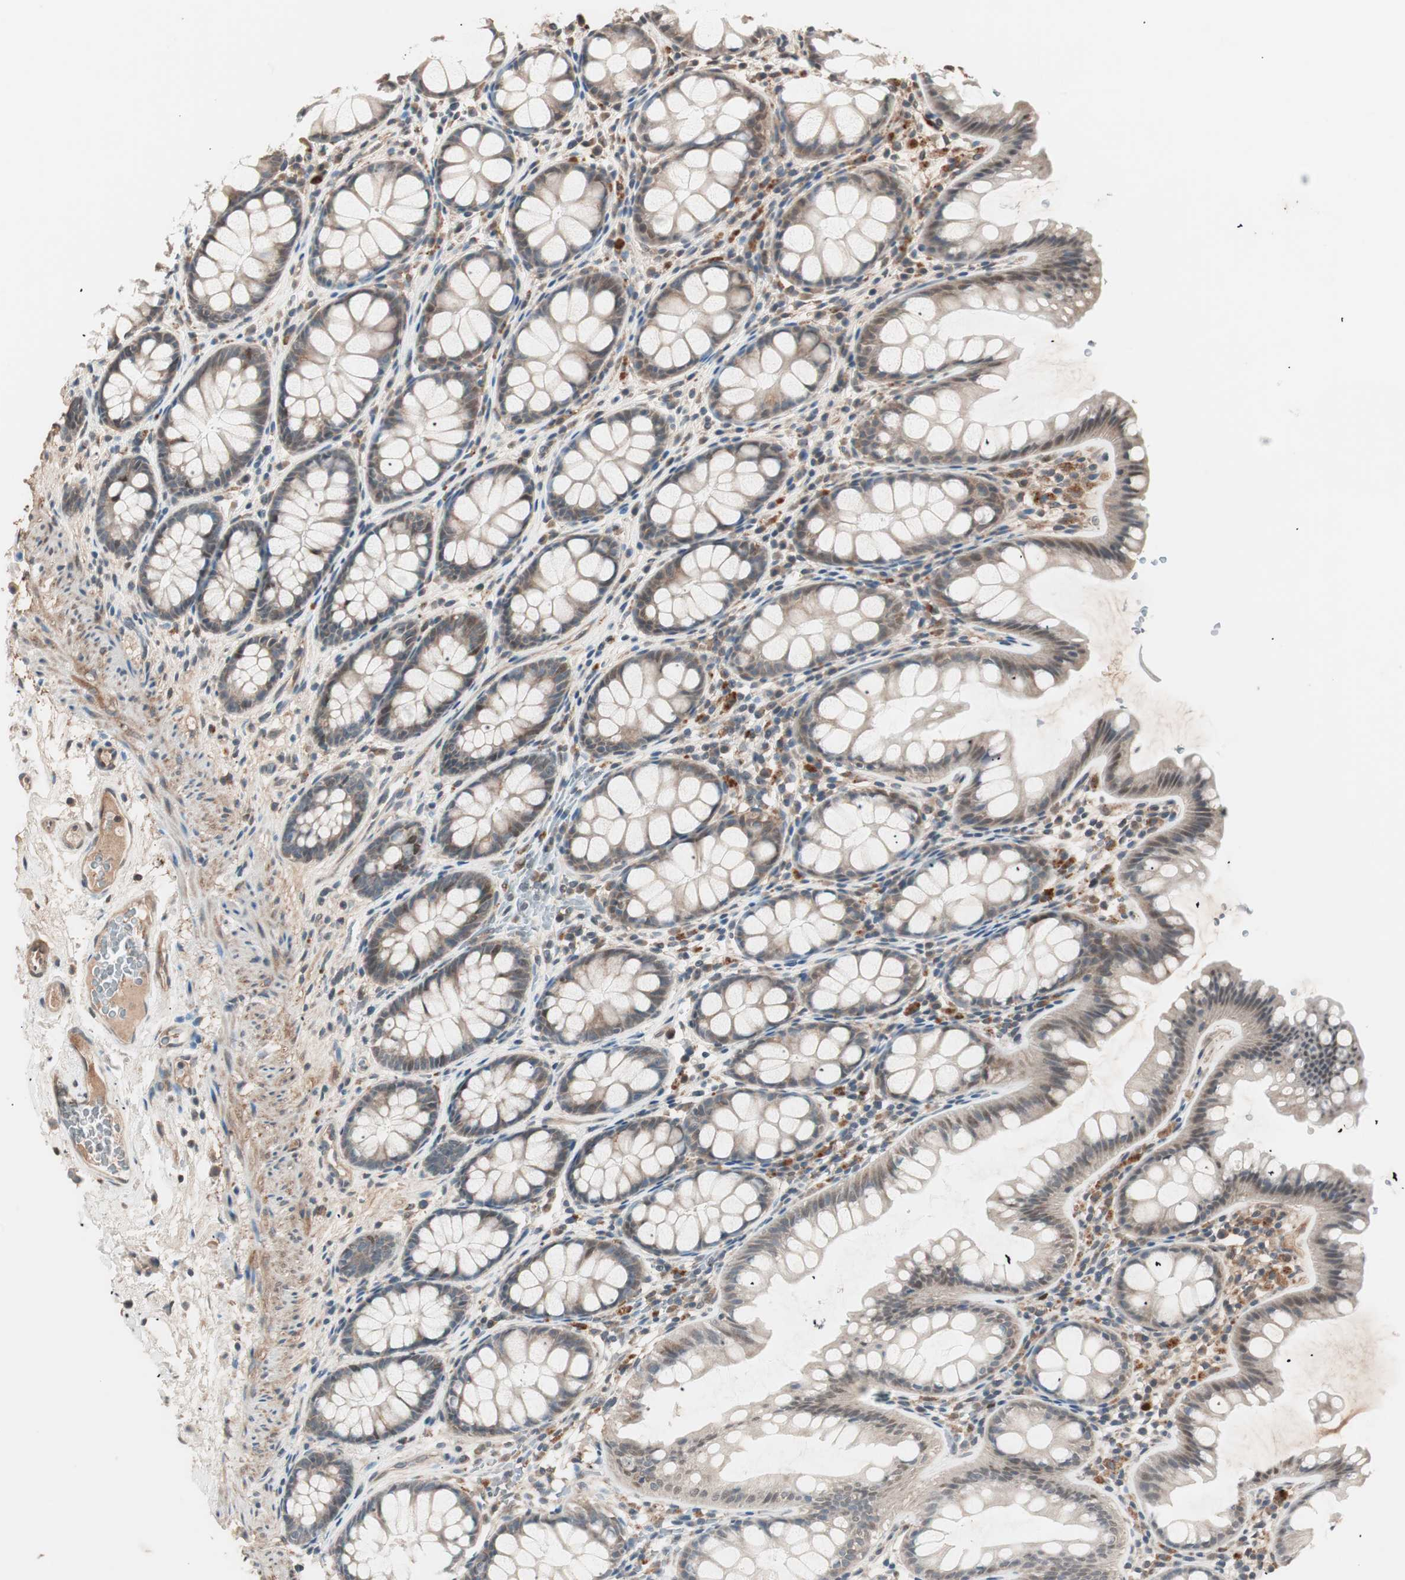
{"staining": {"intensity": "negative", "quantity": "none", "location": "none"}, "tissue": "colon", "cell_type": "Endothelial cells", "image_type": "normal", "snomed": [{"axis": "morphology", "description": "Normal tissue, NOS"}, {"axis": "topography", "description": "Colon"}], "caption": "Protein analysis of benign colon demonstrates no significant expression in endothelial cells.", "gene": "NFRKB", "patient": {"sex": "female", "age": 55}}